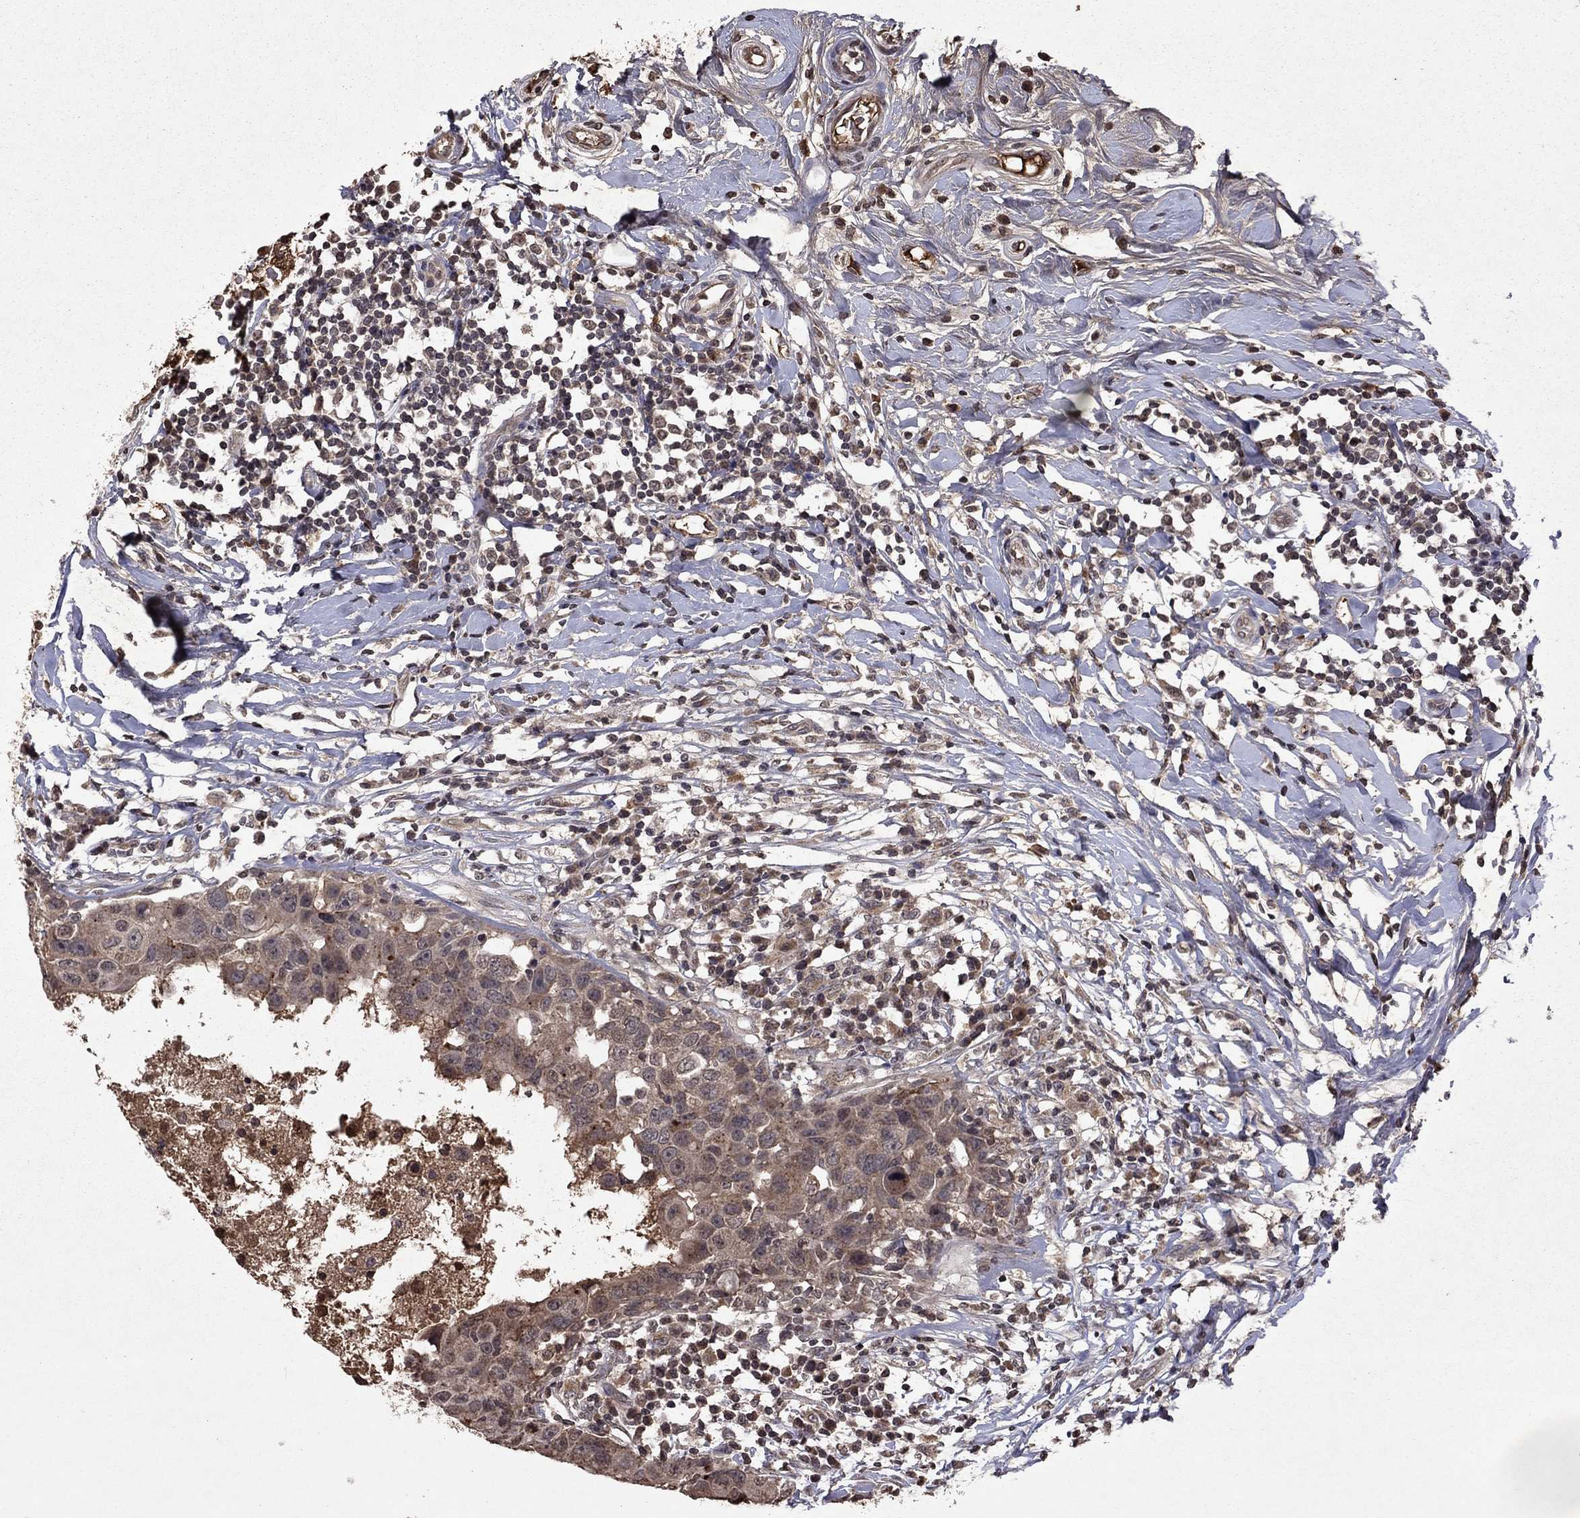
{"staining": {"intensity": "negative", "quantity": "none", "location": "none"}, "tissue": "breast cancer", "cell_type": "Tumor cells", "image_type": "cancer", "snomed": [{"axis": "morphology", "description": "Duct carcinoma"}, {"axis": "topography", "description": "Breast"}], "caption": "Invasive ductal carcinoma (breast) stained for a protein using immunohistochemistry (IHC) shows no expression tumor cells.", "gene": "NLGN1", "patient": {"sex": "female", "age": 27}}